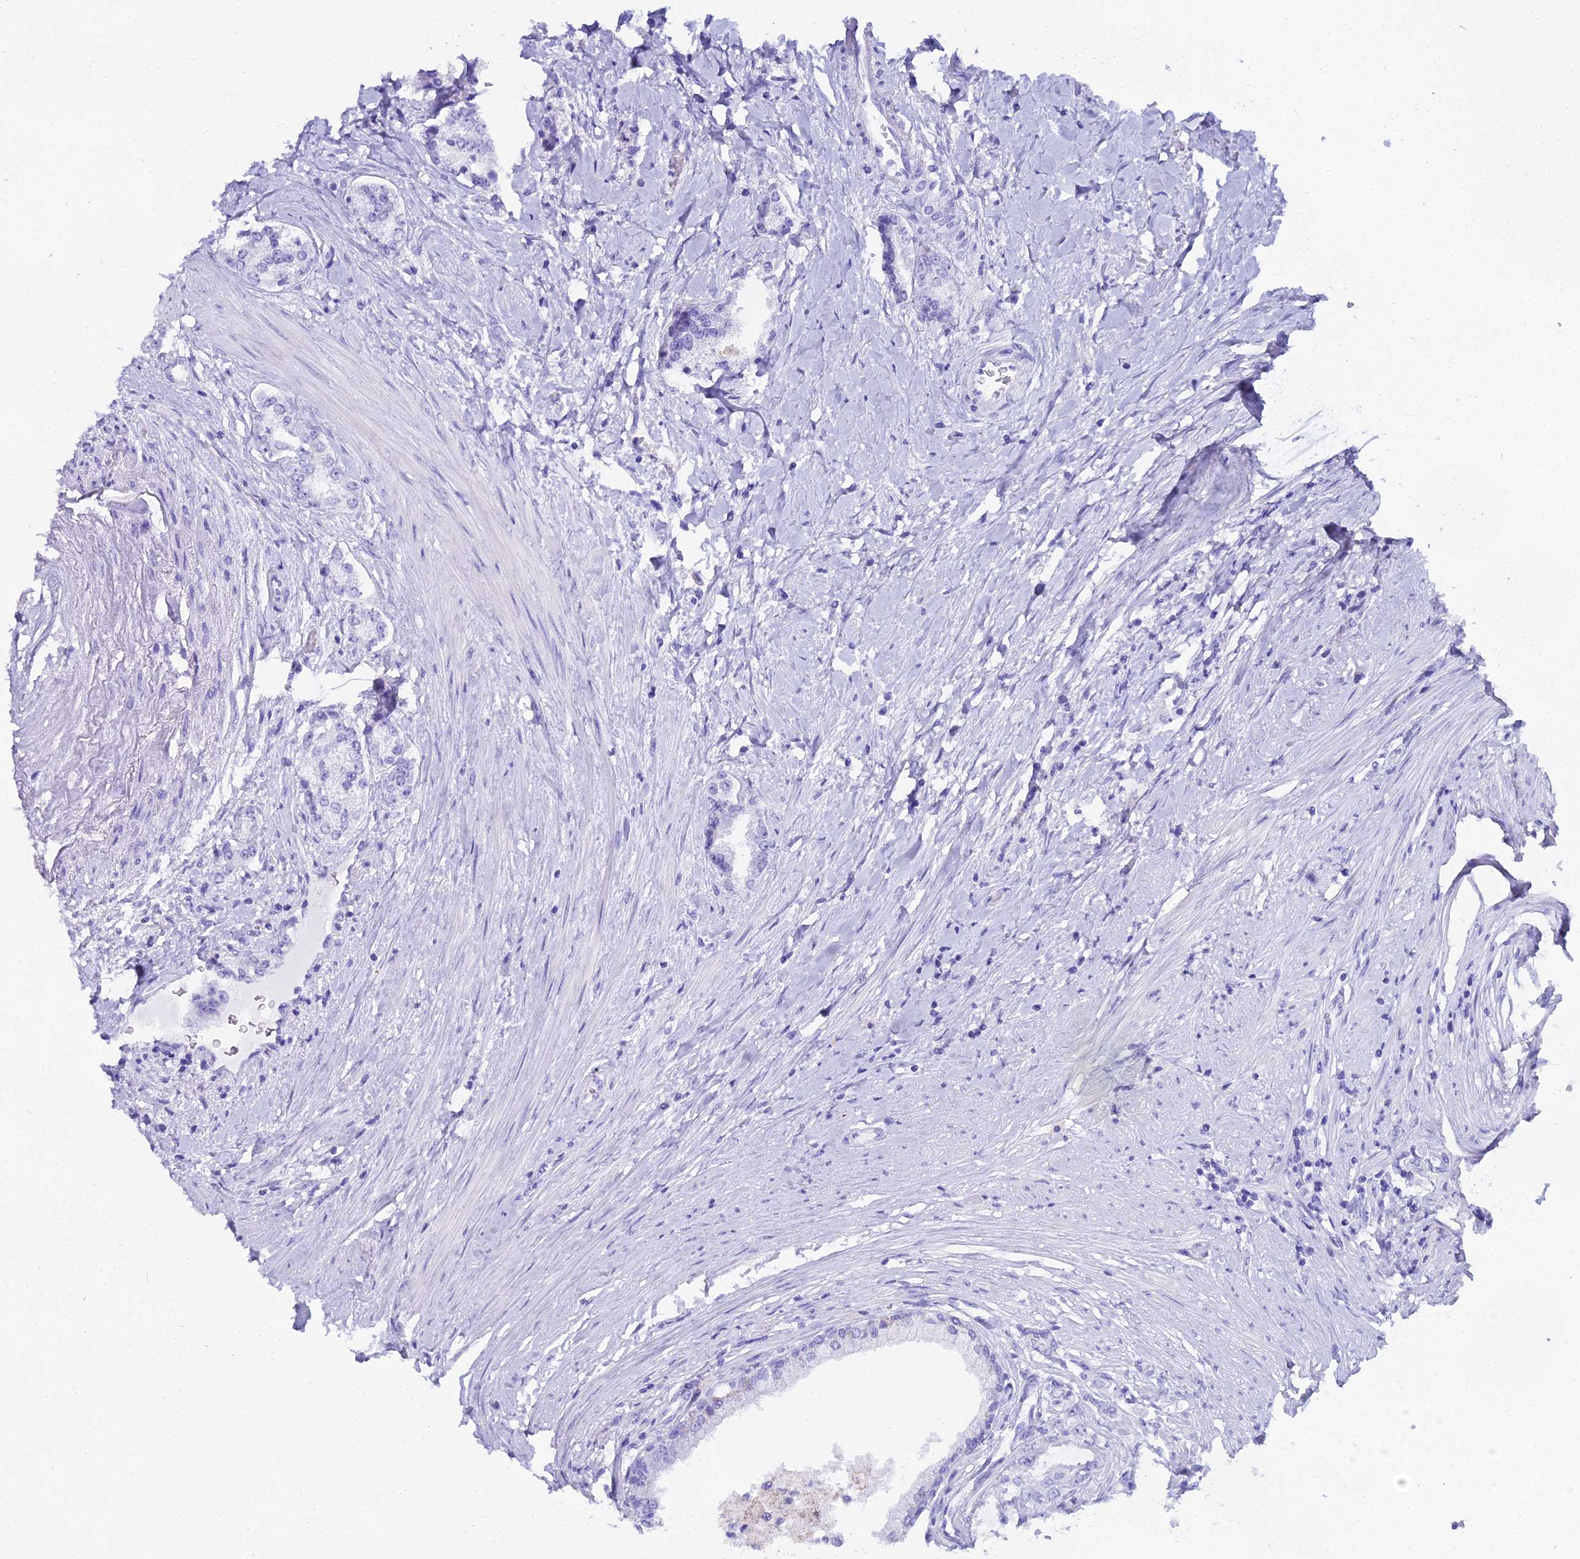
{"staining": {"intensity": "negative", "quantity": "none", "location": "none"}, "tissue": "prostate cancer", "cell_type": "Tumor cells", "image_type": "cancer", "snomed": [{"axis": "morphology", "description": "Adenocarcinoma, High grade"}, {"axis": "topography", "description": "Prostate"}], "caption": "The image displays no staining of tumor cells in prostate cancer.", "gene": "CGB2", "patient": {"sex": "male", "age": 64}}